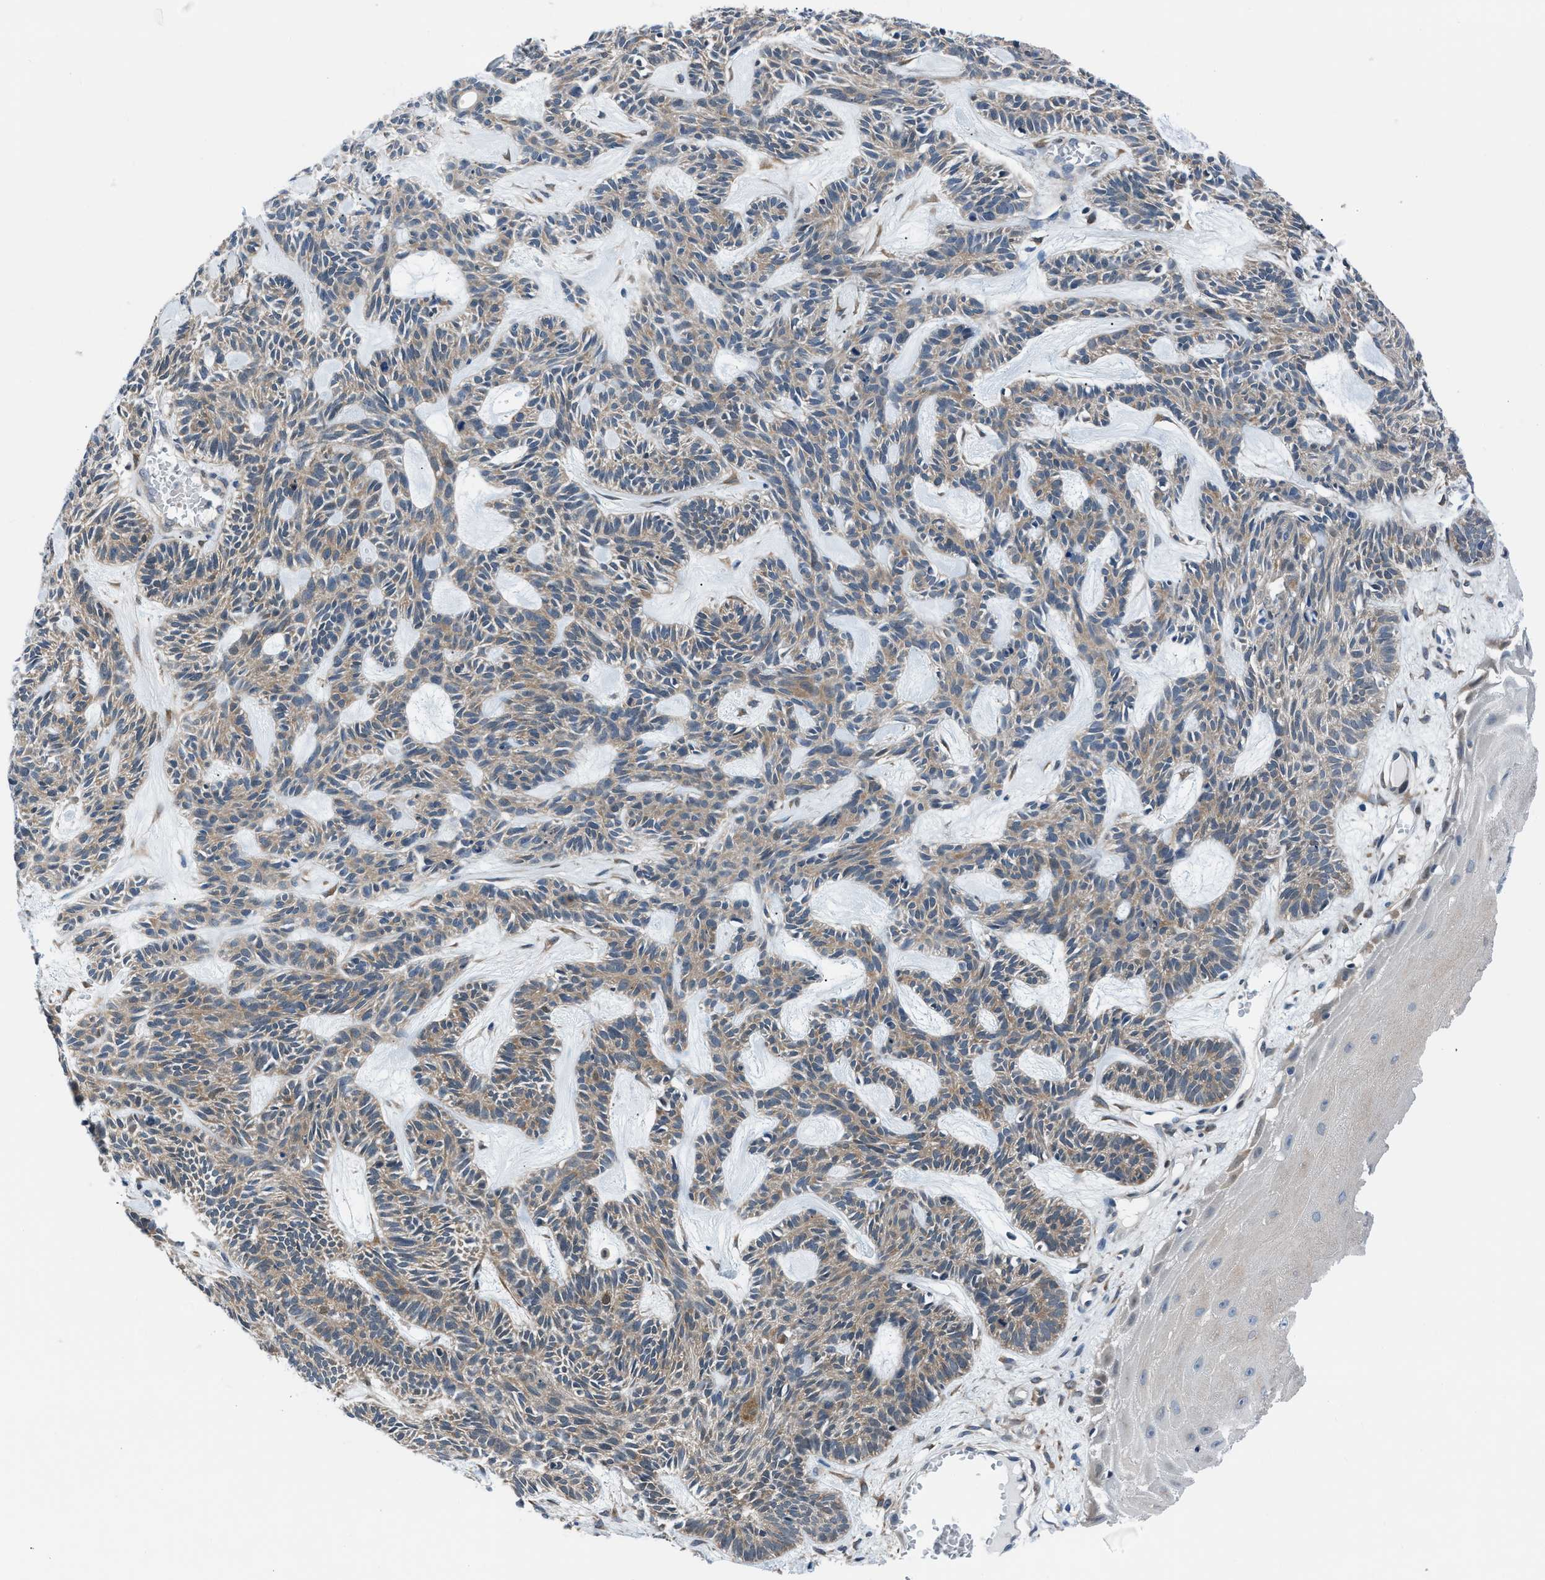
{"staining": {"intensity": "weak", "quantity": ">75%", "location": "cytoplasmic/membranous"}, "tissue": "skin cancer", "cell_type": "Tumor cells", "image_type": "cancer", "snomed": [{"axis": "morphology", "description": "Basal cell carcinoma"}, {"axis": "topography", "description": "Skin"}], "caption": "Immunohistochemistry of human skin cancer shows low levels of weak cytoplasmic/membranous expression in about >75% of tumor cells.", "gene": "TMEM45B", "patient": {"sex": "male", "age": 67}}